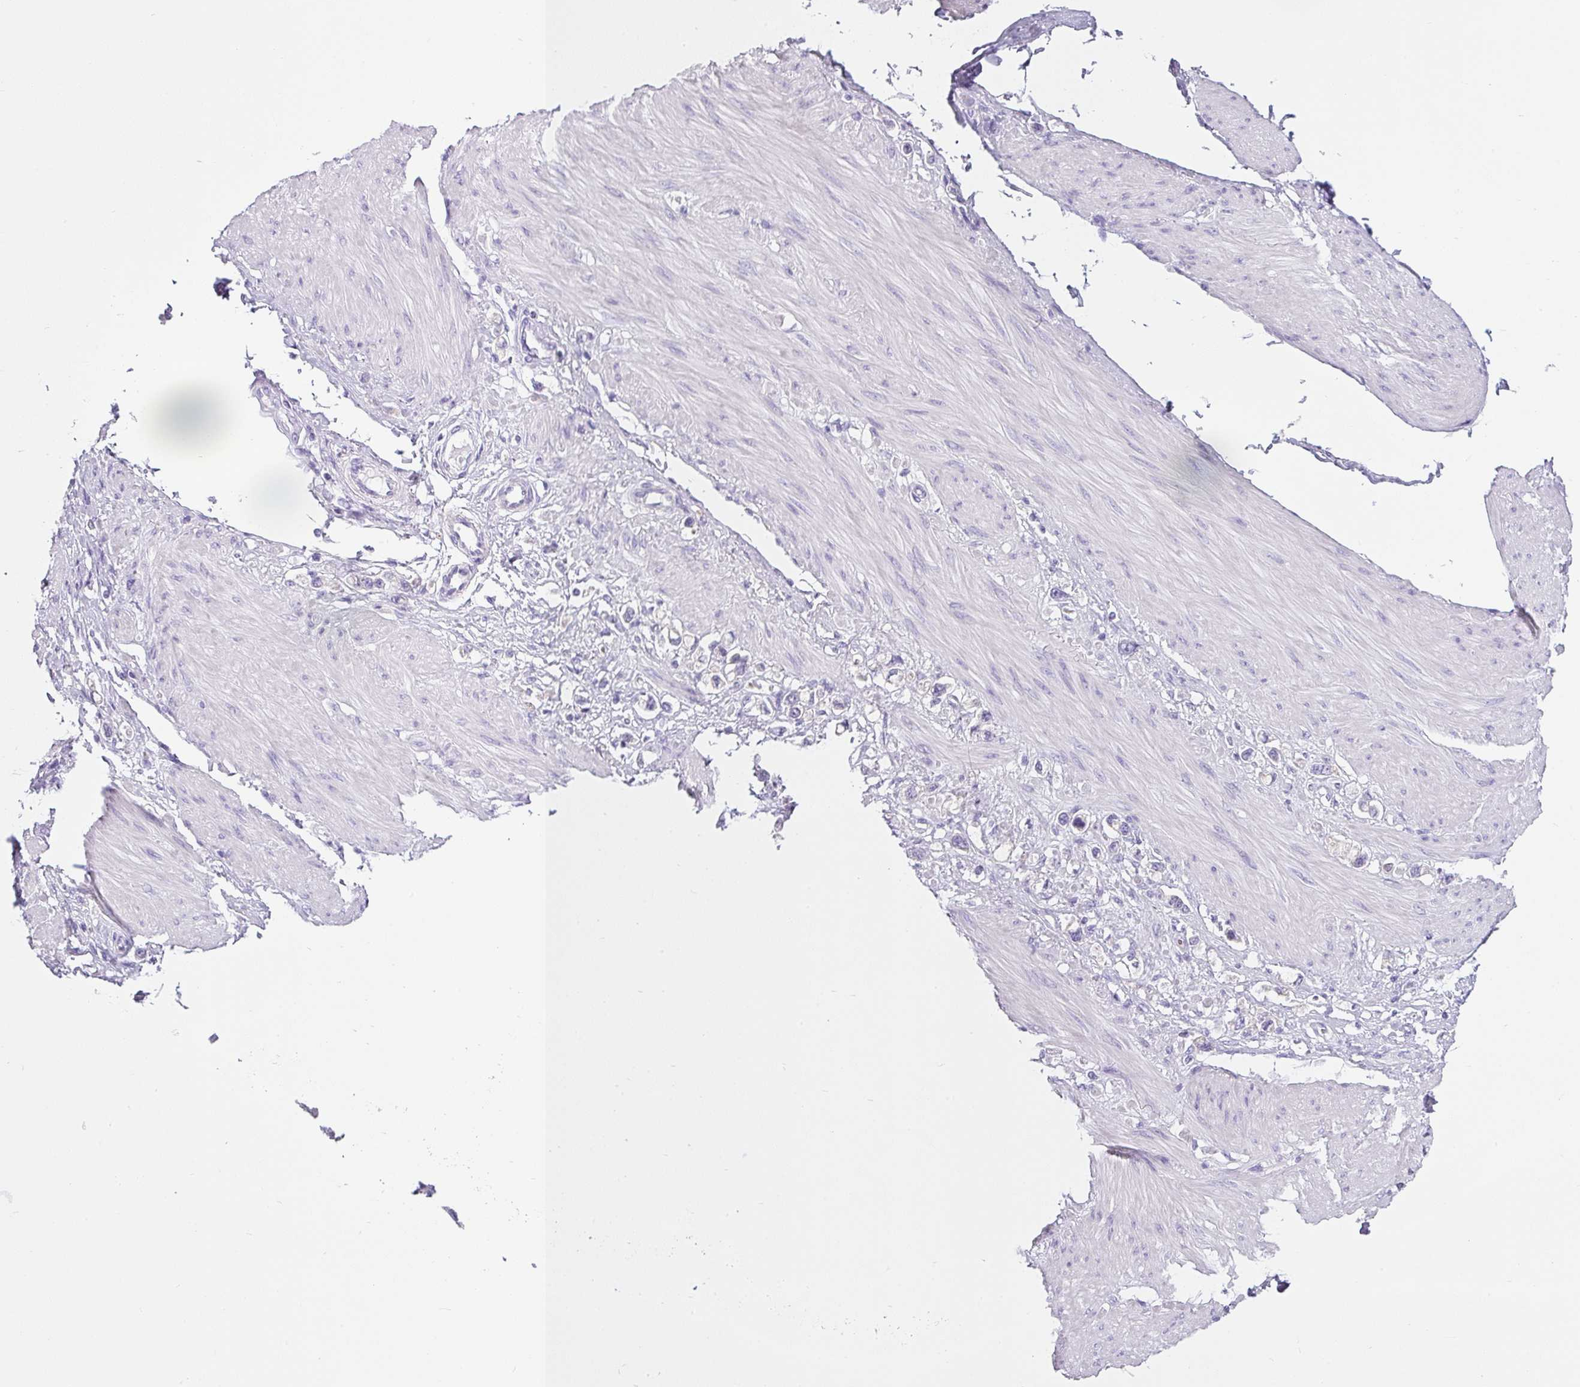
{"staining": {"intensity": "negative", "quantity": "none", "location": "none"}, "tissue": "stomach cancer", "cell_type": "Tumor cells", "image_type": "cancer", "snomed": [{"axis": "morphology", "description": "Adenocarcinoma, NOS"}, {"axis": "topography", "description": "Stomach"}], "caption": "Tumor cells are negative for brown protein staining in adenocarcinoma (stomach).", "gene": "VCY1B", "patient": {"sex": "female", "age": 65}}